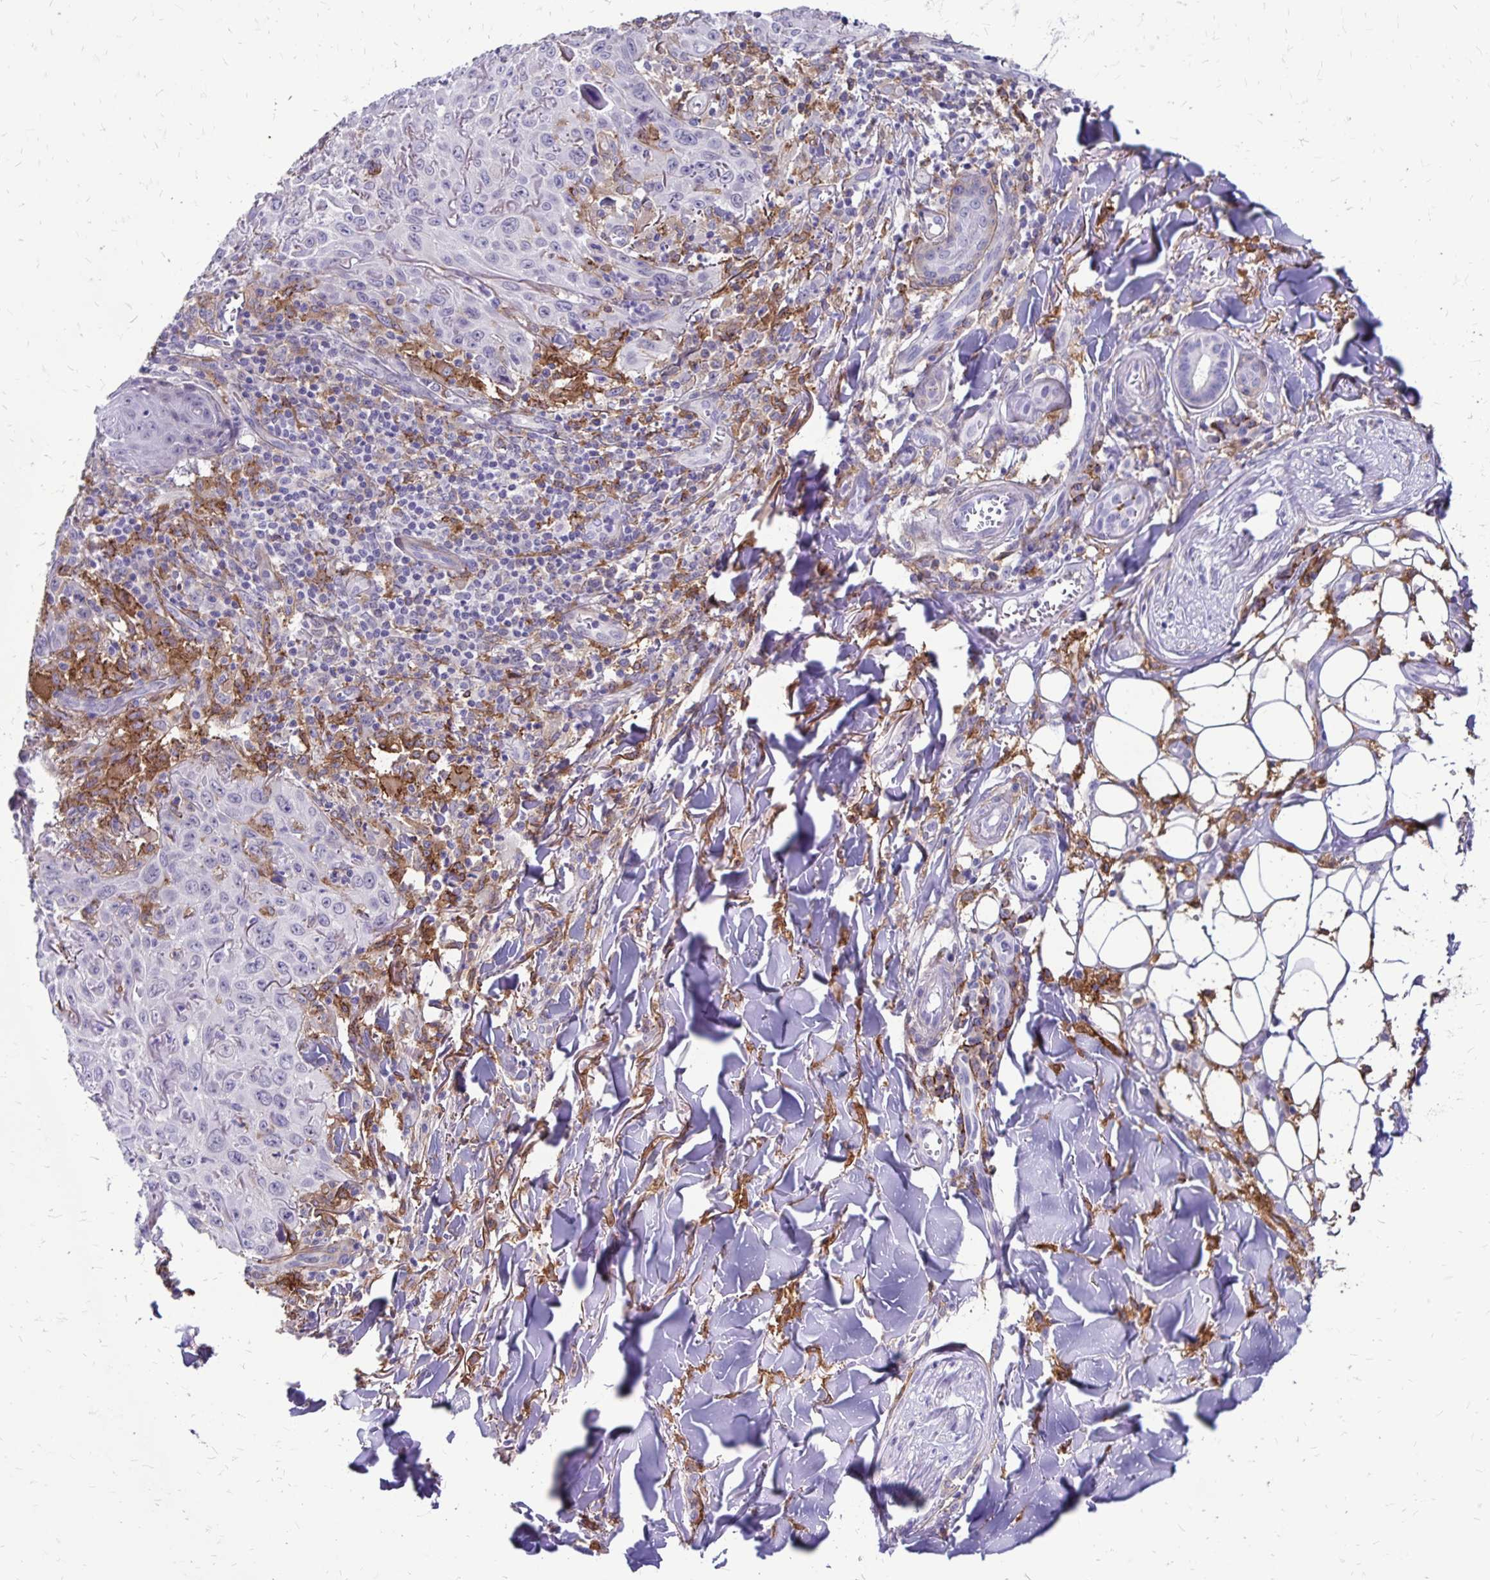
{"staining": {"intensity": "negative", "quantity": "none", "location": "none"}, "tissue": "skin cancer", "cell_type": "Tumor cells", "image_type": "cancer", "snomed": [{"axis": "morphology", "description": "Squamous cell carcinoma, NOS"}, {"axis": "topography", "description": "Skin"}], "caption": "DAB immunohistochemical staining of human skin cancer (squamous cell carcinoma) reveals no significant expression in tumor cells.", "gene": "TNS3", "patient": {"sex": "male", "age": 75}}